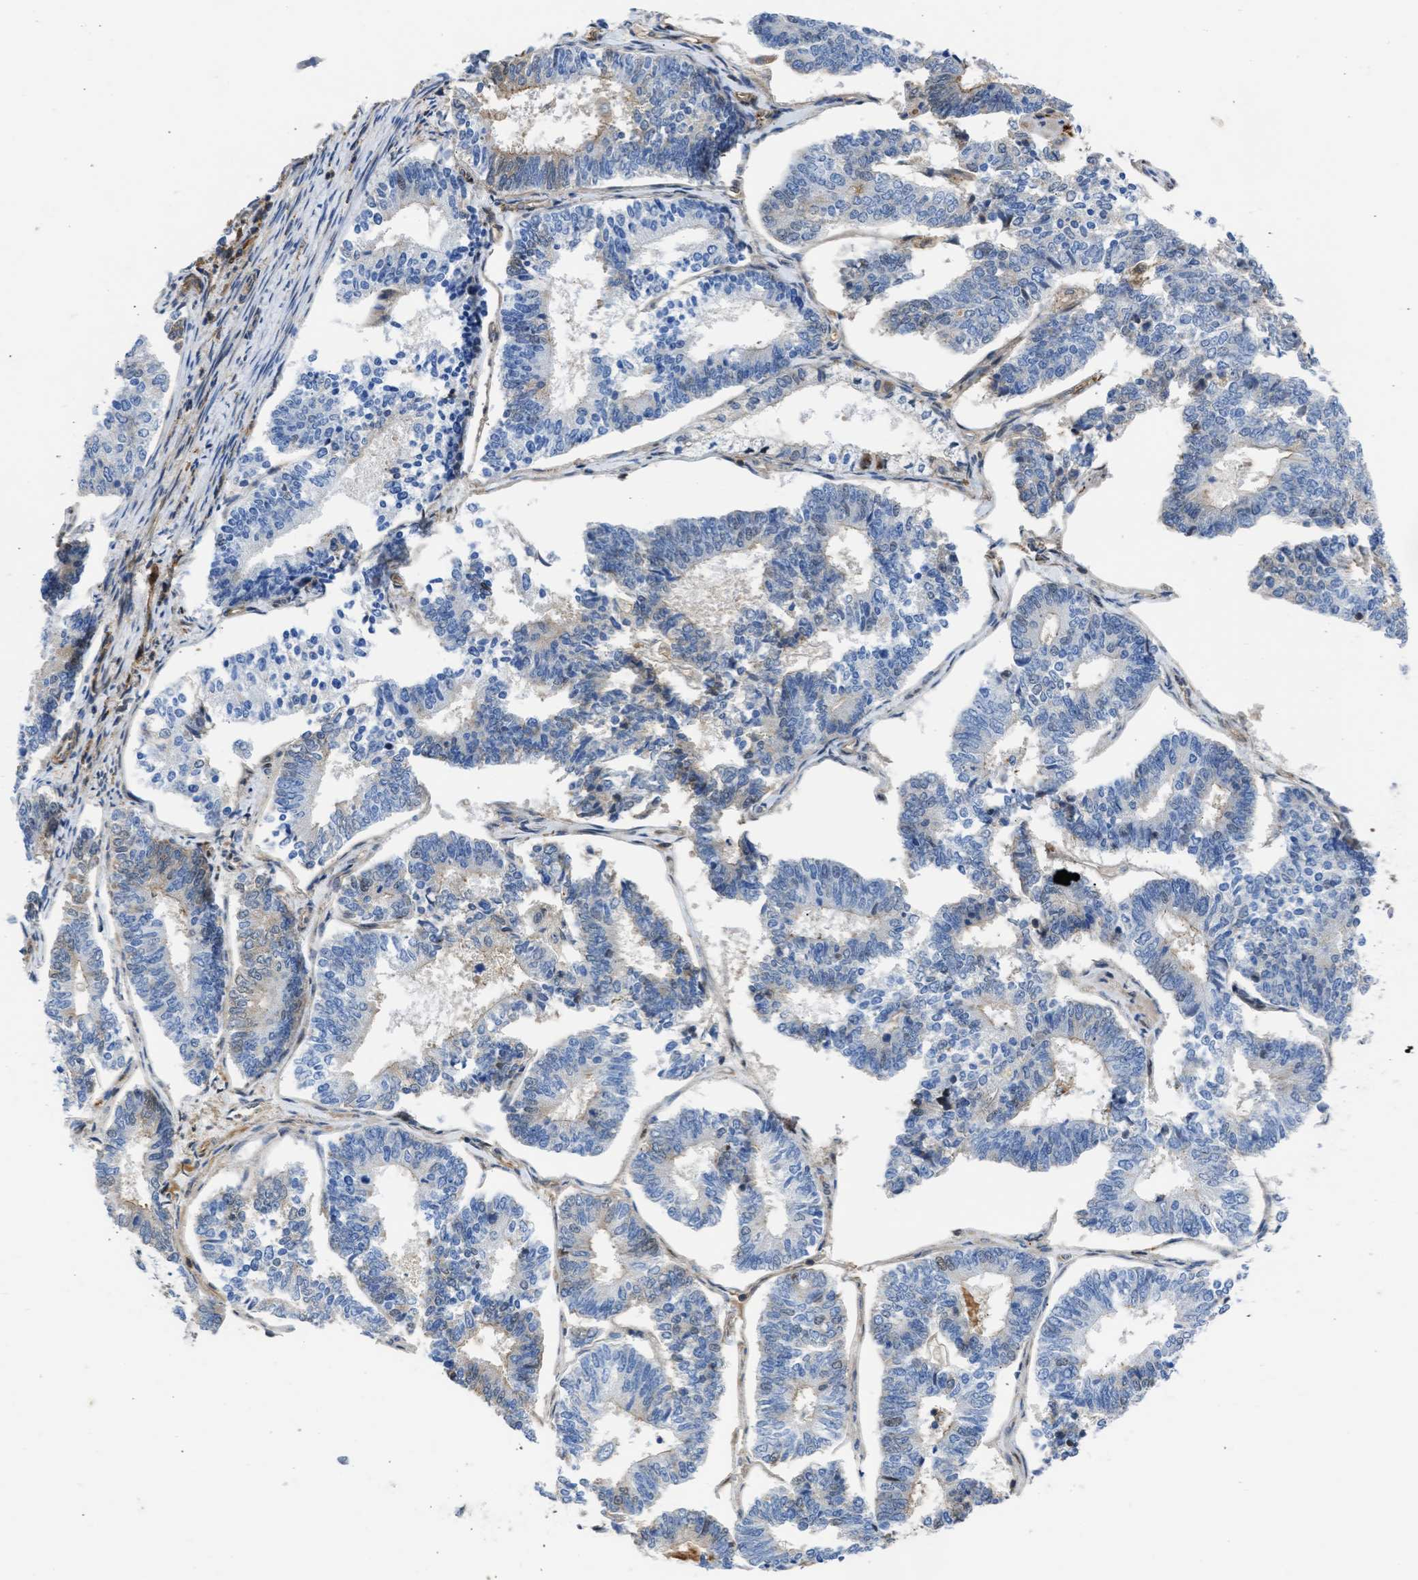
{"staining": {"intensity": "weak", "quantity": "<25%", "location": "cytoplasmic/membranous,nuclear"}, "tissue": "endometrial cancer", "cell_type": "Tumor cells", "image_type": "cancer", "snomed": [{"axis": "morphology", "description": "Adenocarcinoma, NOS"}, {"axis": "topography", "description": "Endometrium"}], "caption": "A histopathology image of human endometrial cancer (adenocarcinoma) is negative for staining in tumor cells.", "gene": "MAS1L", "patient": {"sex": "female", "age": 70}}